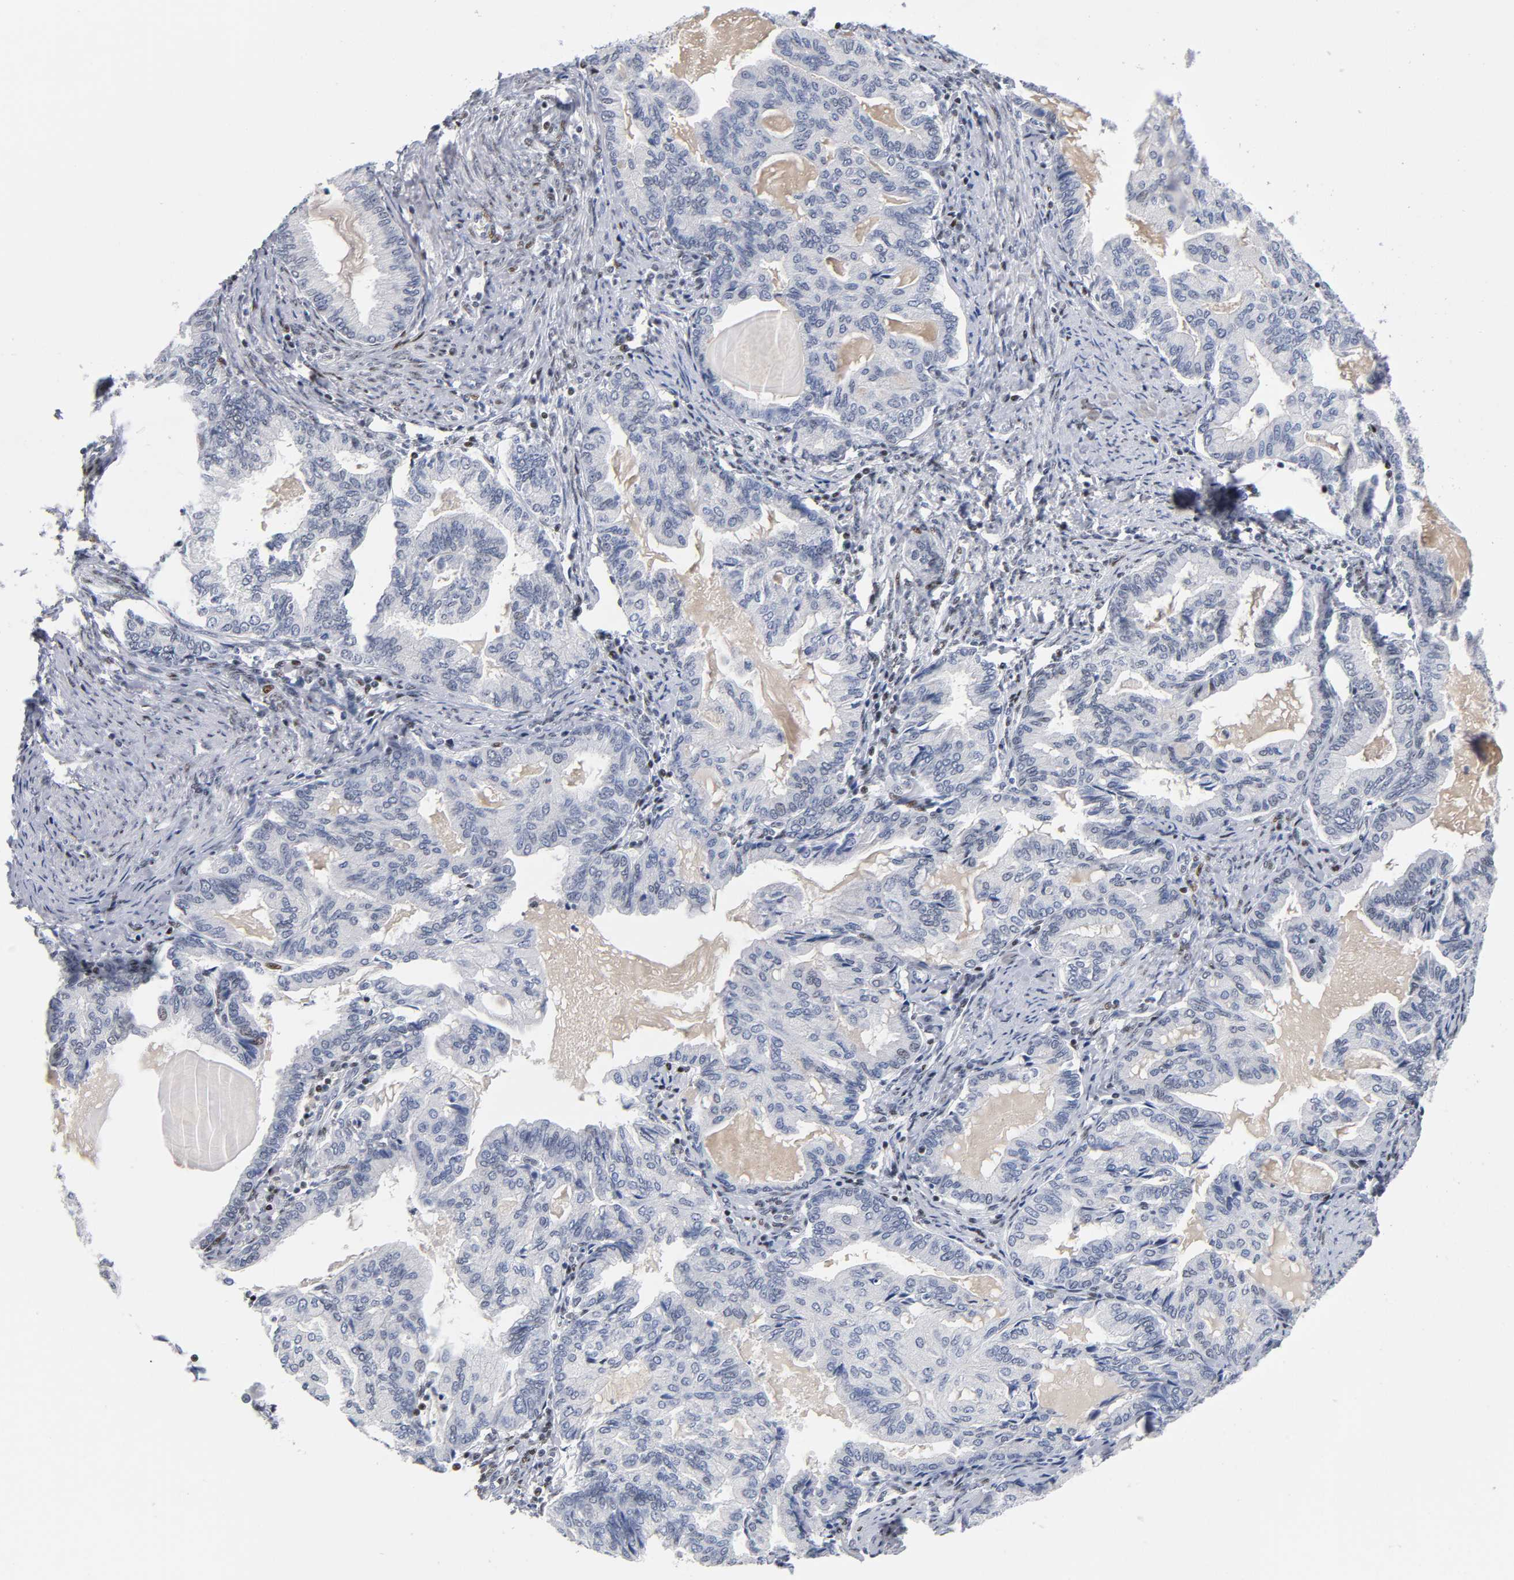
{"staining": {"intensity": "negative", "quantity": "none", "location": "none"}, "tissue": "endometrial cancer", "cell_type": "Tumor cells", "image_type": "cancer", "snomed": [{"axis": "morphology", "description": "Adenocarcinoma, NOS"}, {"axis": "topography", "description": "Endometrium"}], "caption": "High magnification brightfield microscopy of endometrial cancer (adenocarcinoma) stained with DAB (3,3'-diaminobenzidine) (brown) and counterstained with hematoxylin (blue): tumor cells show no significant expression. Nuclei are stained in blue.", "gene": "SP3", "patient": {"sex": "female", "age": 86}}